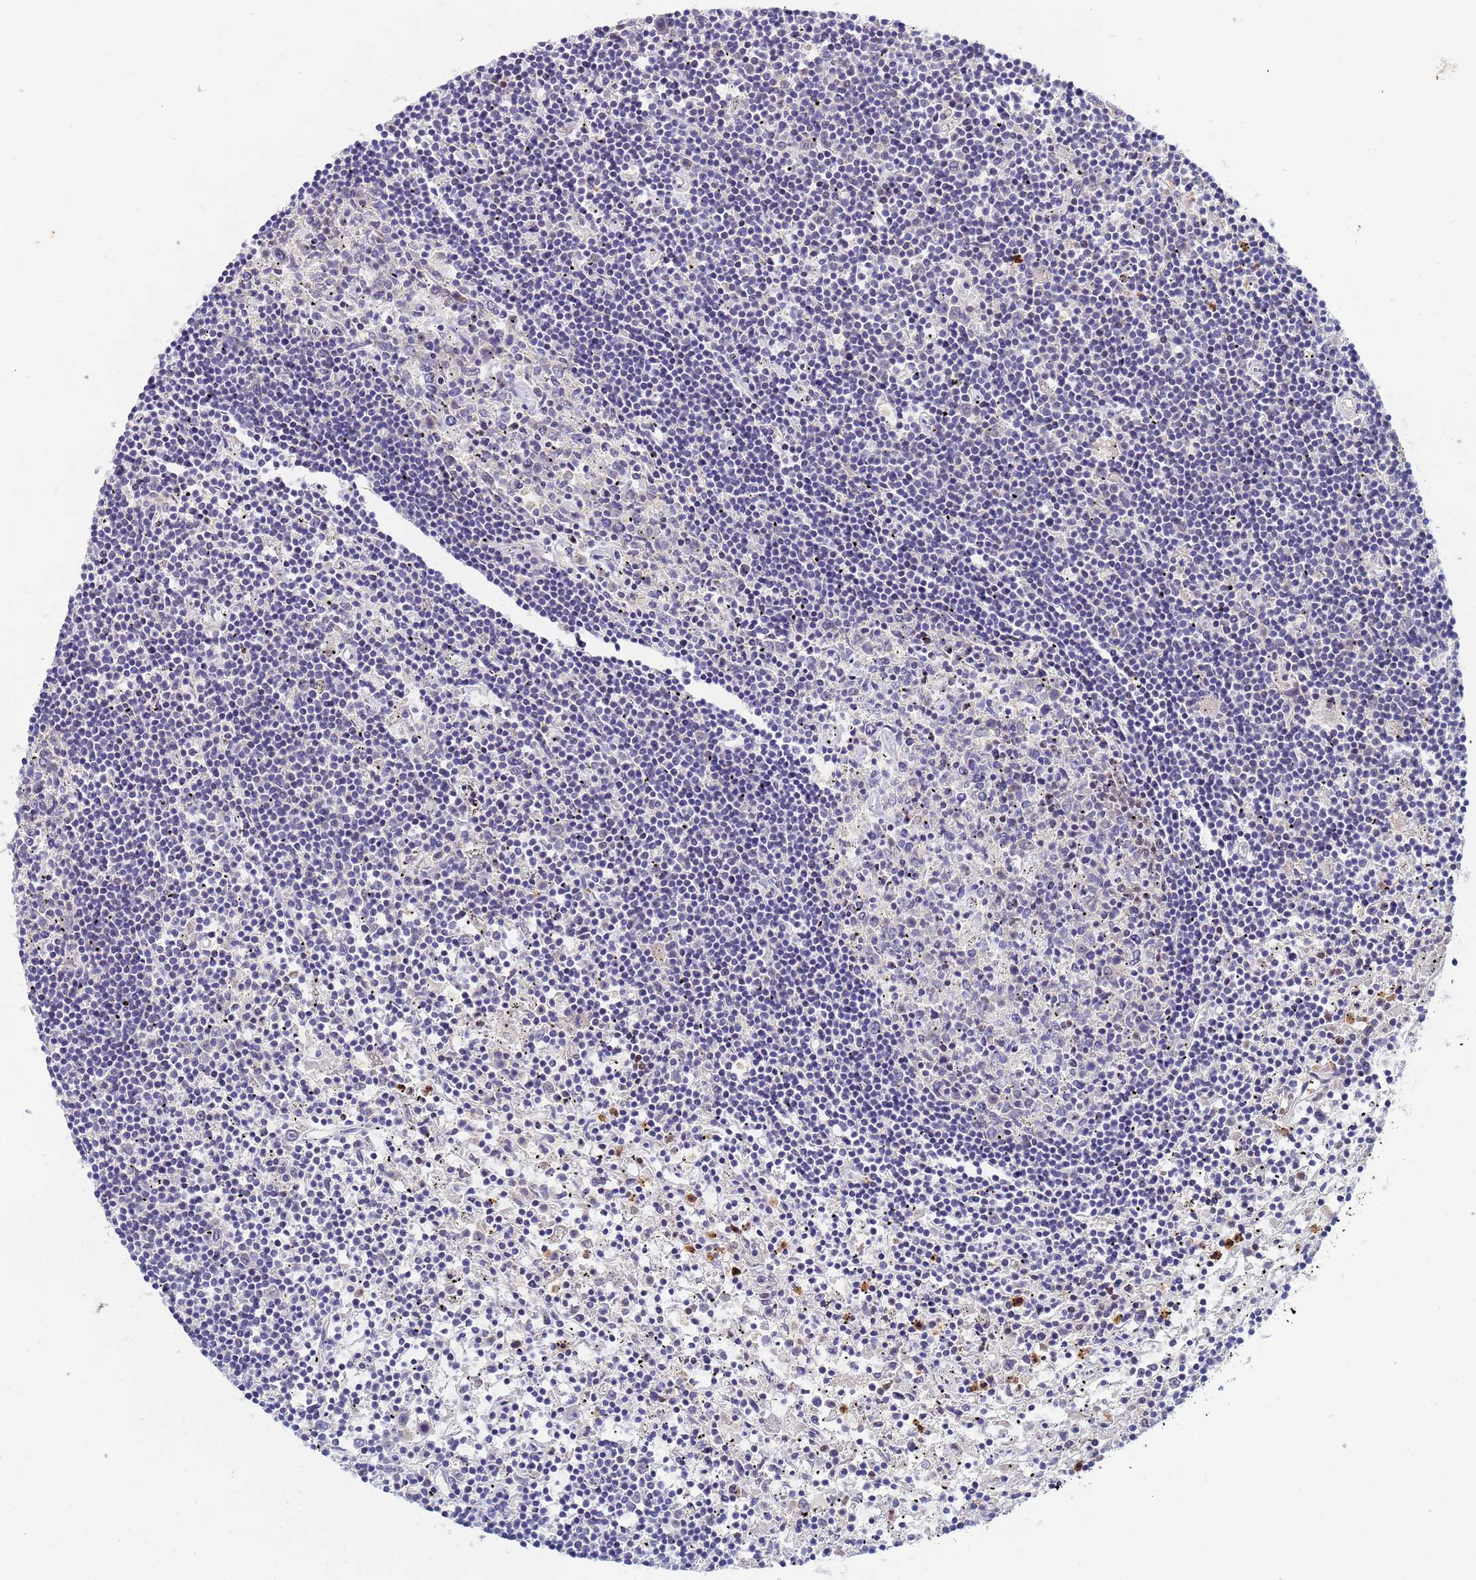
{"staining": {"intensity": "negative", "quantity": "none", "location": "none"}, "tissue": "lymphoma", "cell_type": "Tumor cells", "image_type": "cancer", "snomed": [{"axis": "morphology", "description": "Malignant lymphoma, non-Hodgkin's type, Low grade"}, {"axis": "topography", "description": "Spleen"}], "caption": "Immunohistochemistry (IHC) of lymphoma shows no expression in tumor cells. Brightfield microscopy of immunohistochemistry (IHC) stained with DAB (3,3'-diaminobenzidine) (brown) and hematoxylin (blue), captured at high magnification.", "gene": "TTLL11", "patient": {"sex": "male", "age": 76}}